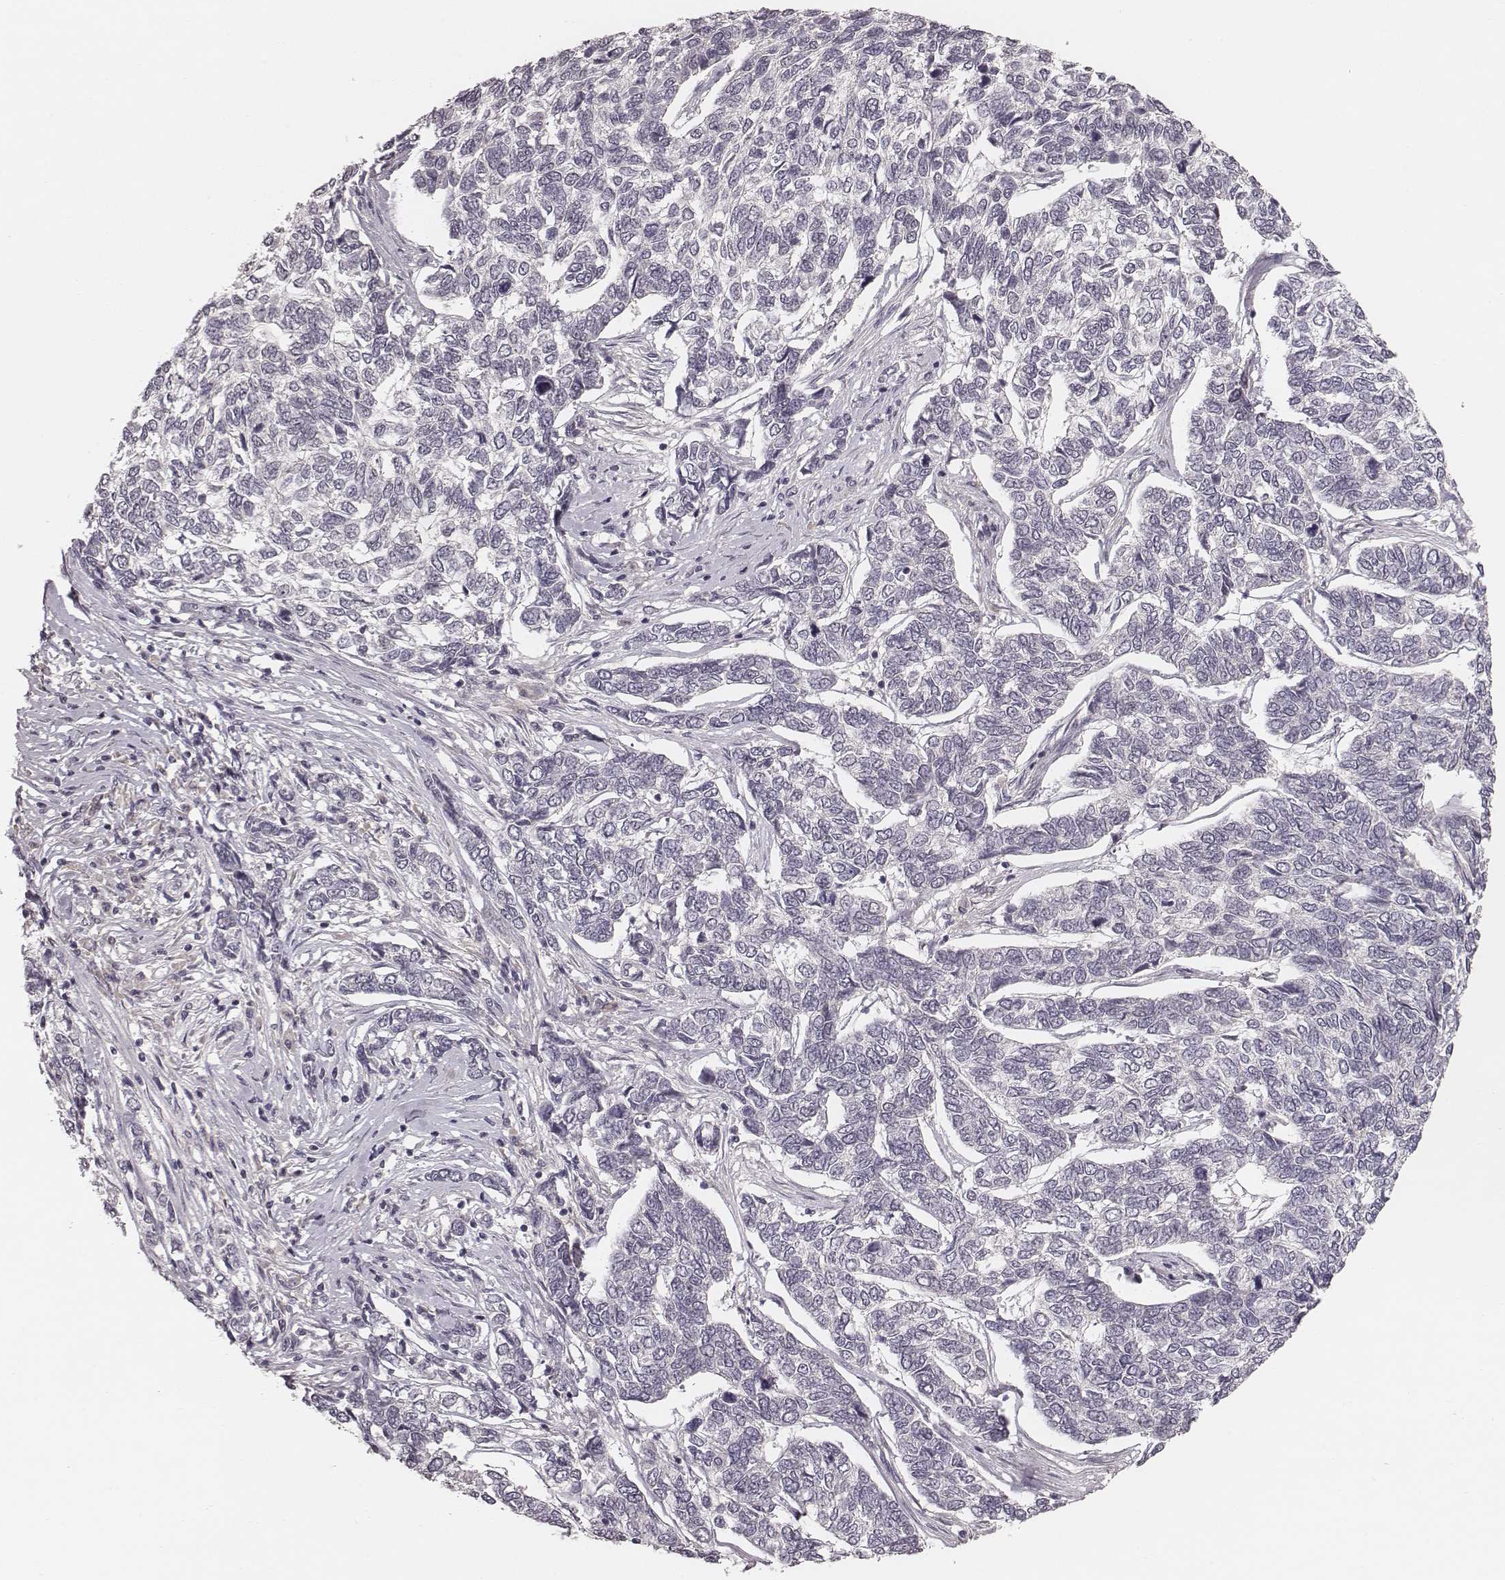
{"staining": {"intensity": "negative", "quantity": "none", "location": "none"}, "tissue": "skin cancer", "cell_type": "Tumor cells", "image_type": "cancer", "snomed": [{"axis": "morphology", "description": "Basal cell carcinoma"}, {"axis": "topography", "description": "Skin"}], "caption": "A micrograph of human basal cell carcinoma (skin) is negative for staining in tumor cells.", "gene": "LY6K", "patient": {"sex": "female", "age": 65}}